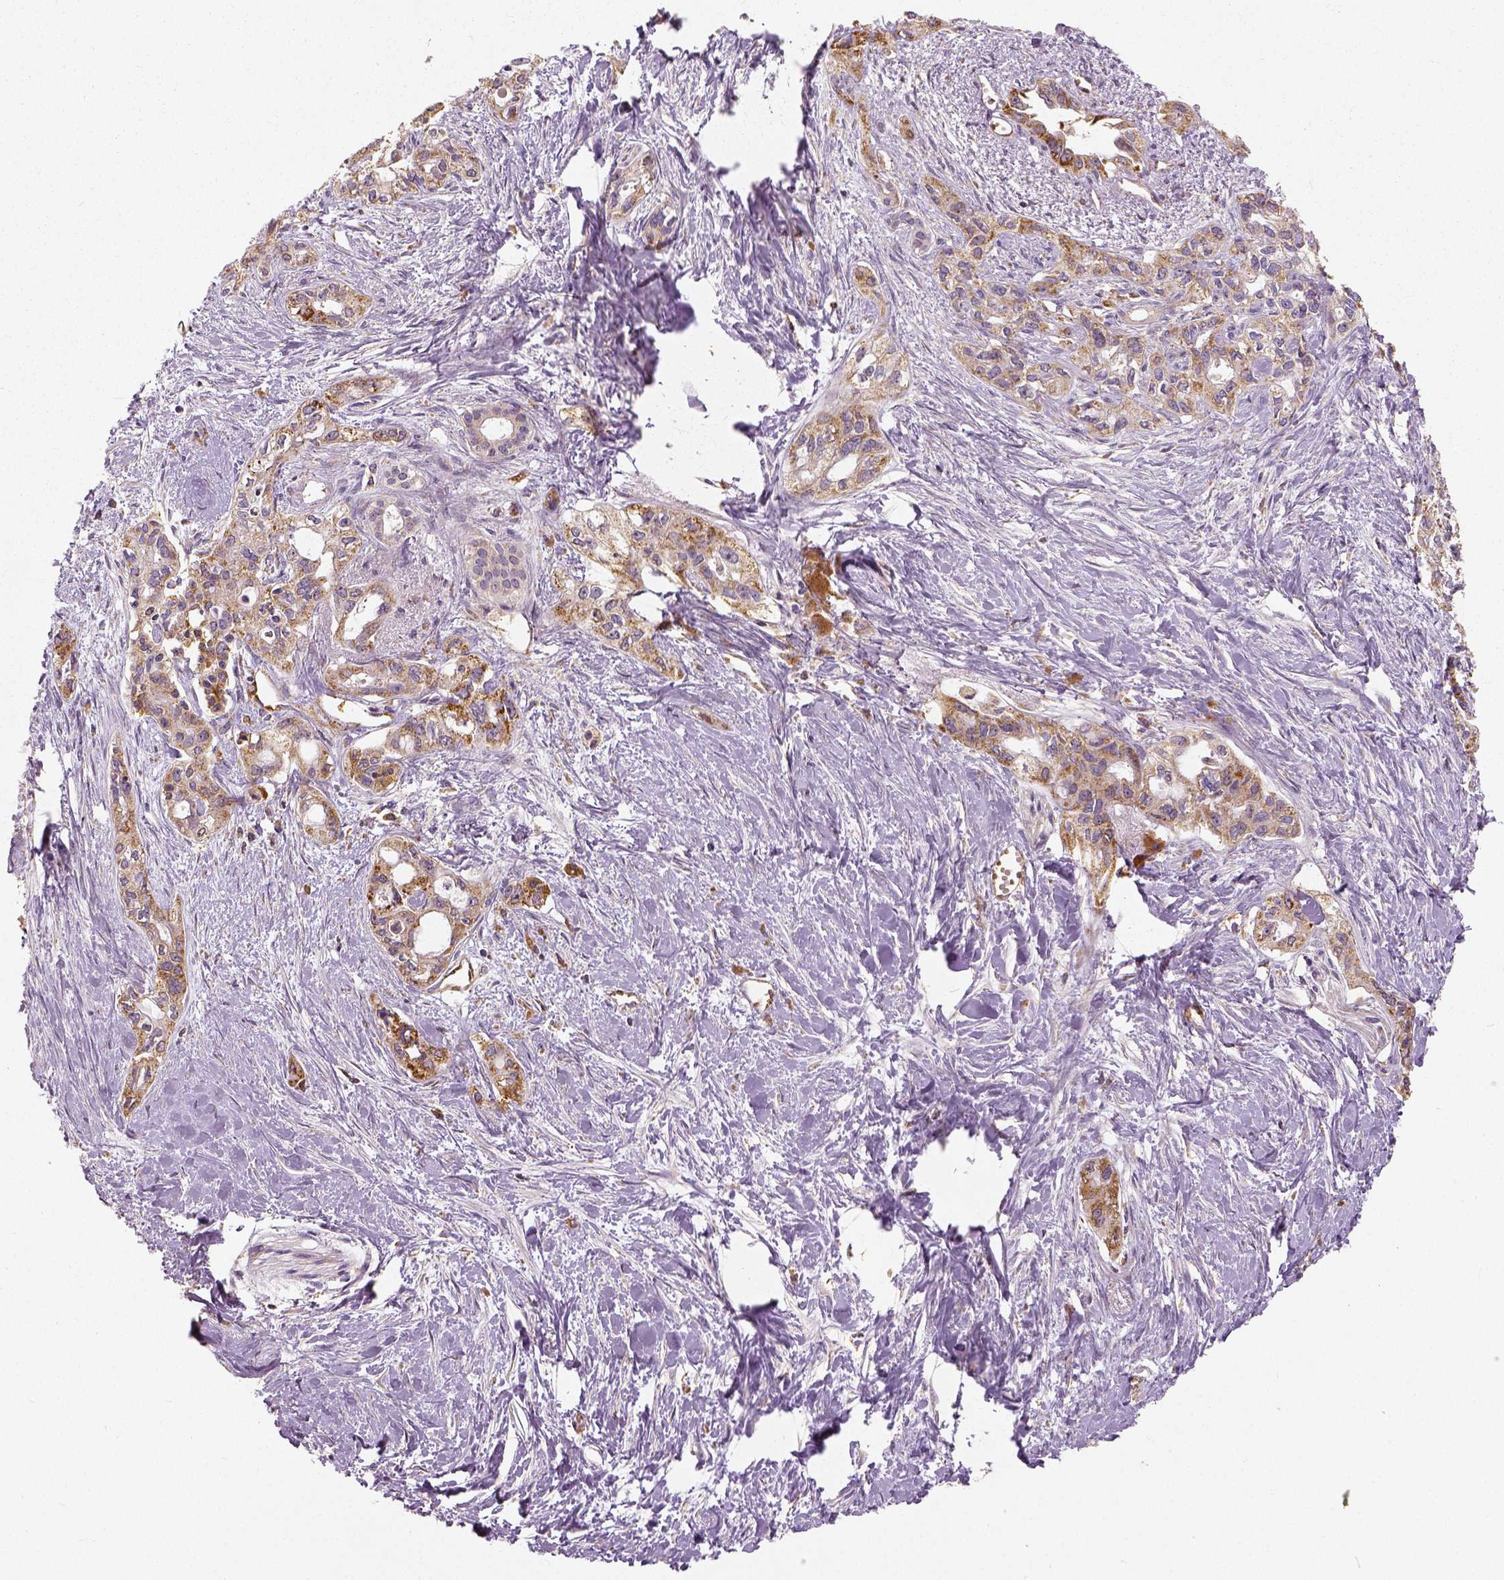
{"staining": {"intensity": "moderate", "quantity": ">75%", "location": "cytoplasmic/membranous"}, "tissue": "pancreatic cancer", "cell_type": "Tumor cells", "image_type": "cancer", "snomed": [{"axis": "morphology", "description": "Adenocarcinoma, NOS"}, {"axis": "topography", "description": "Pancreas"}], "caption": "Pancreatic cancer (adenocarcinoma) tissue shows moderate cytoplasmic/membranous positivity in about >75% of tumor cells, visualized by immunohistochemistry. Nuclei are stained in blue.", "gene": "PGAM5", "patient": {"sex": "female", "age": 50}}